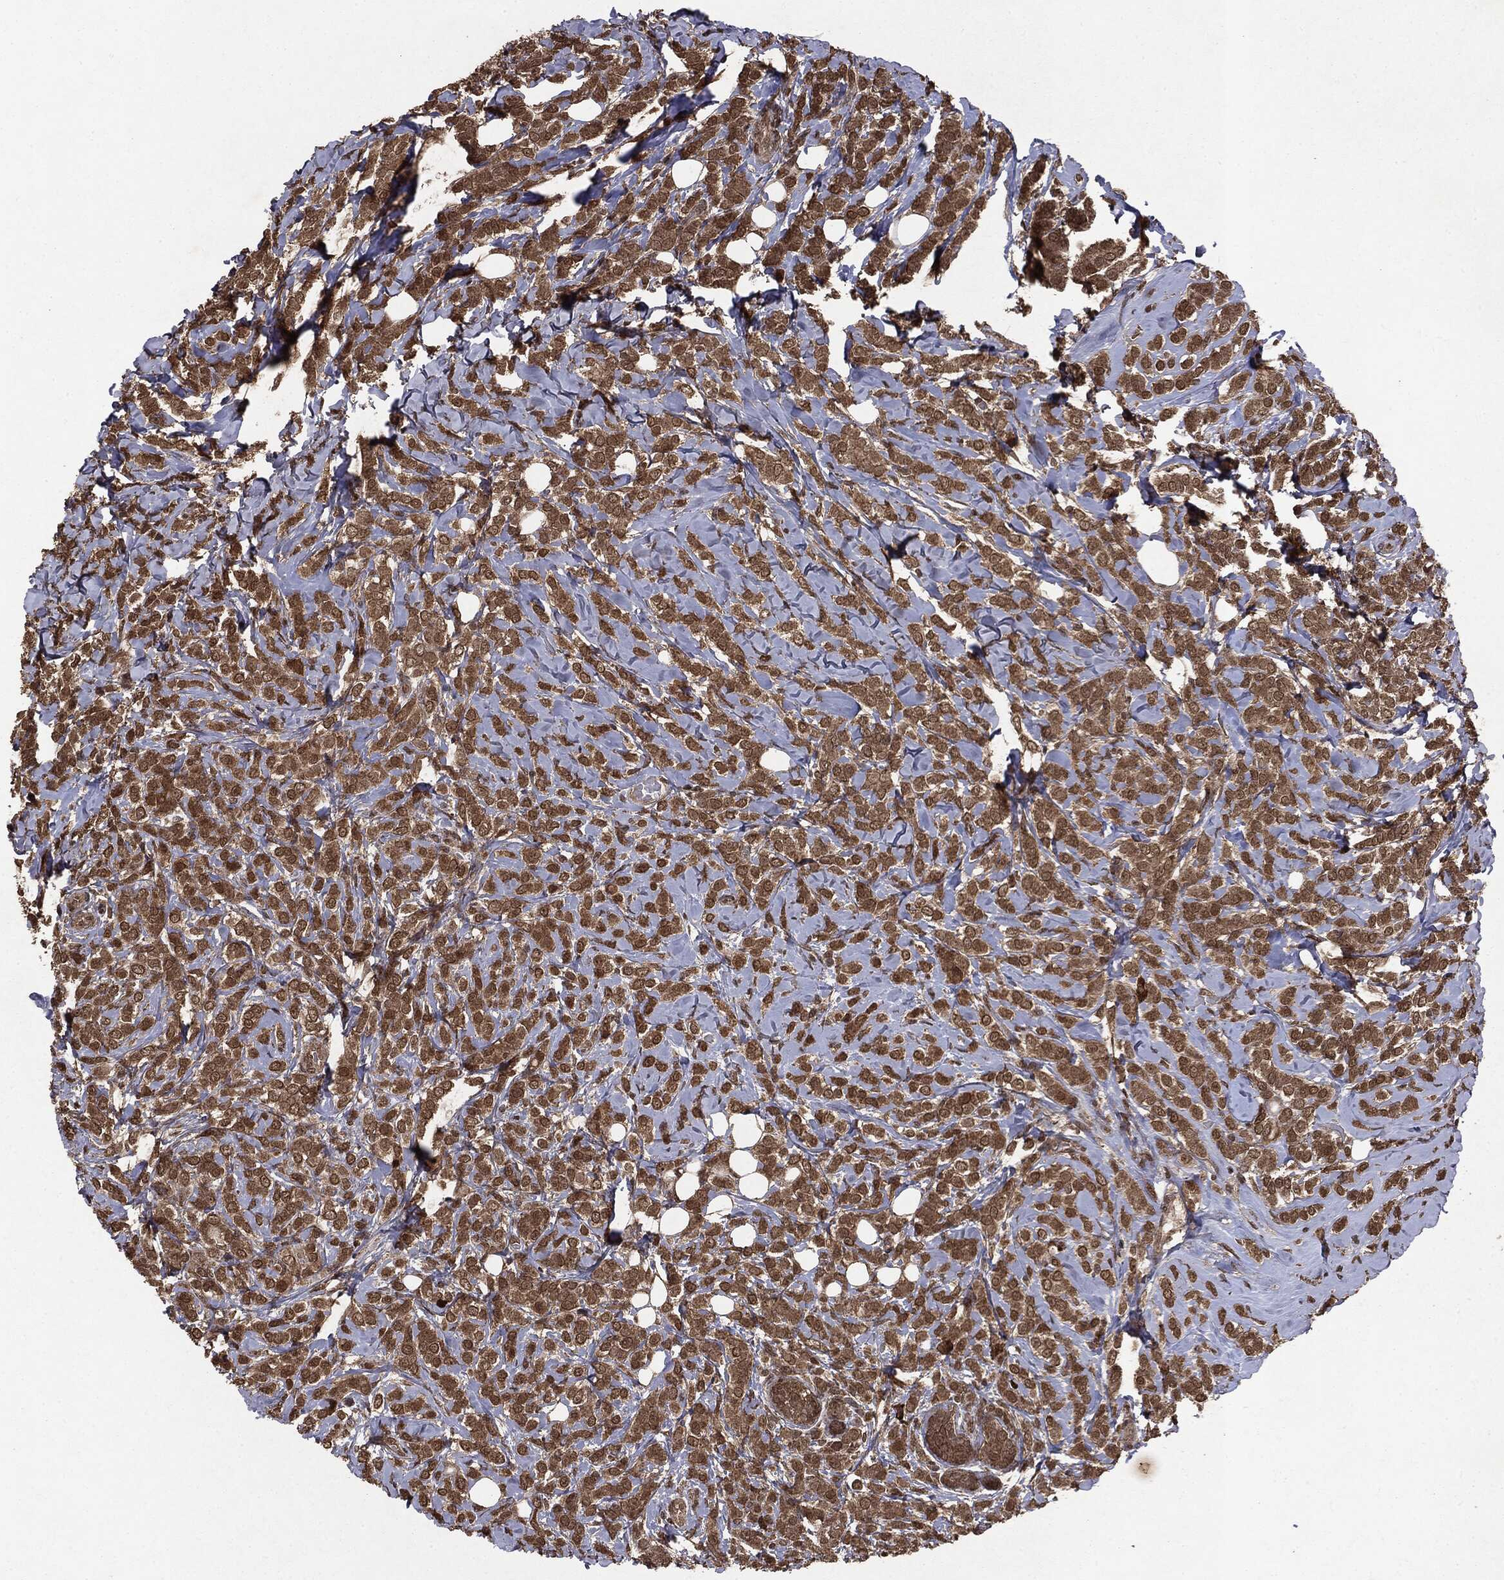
{"staining": {"intensity": "moderate", "quantity": ">75%", "location": "cytoplasmic/membranous,nuclear"}, "tissue": "breast cancer", "cell_type": "Tumor cells", "image_type": "cancer", "snomed": [{"axis": "morphology", "description": "Lobular carcinoma"}, {"axis": "topography", "description": "Breast"}], "caption": "A high-resolution micrograph shows IHC staining of lobular carcinoma (breast), which exhibits moderate cytoplasmic/membranous and nuclear positivity in approximately >75% of tumor cells.", "gene": "PEBP1", "patient": {"sex": "female", "age": 49}}